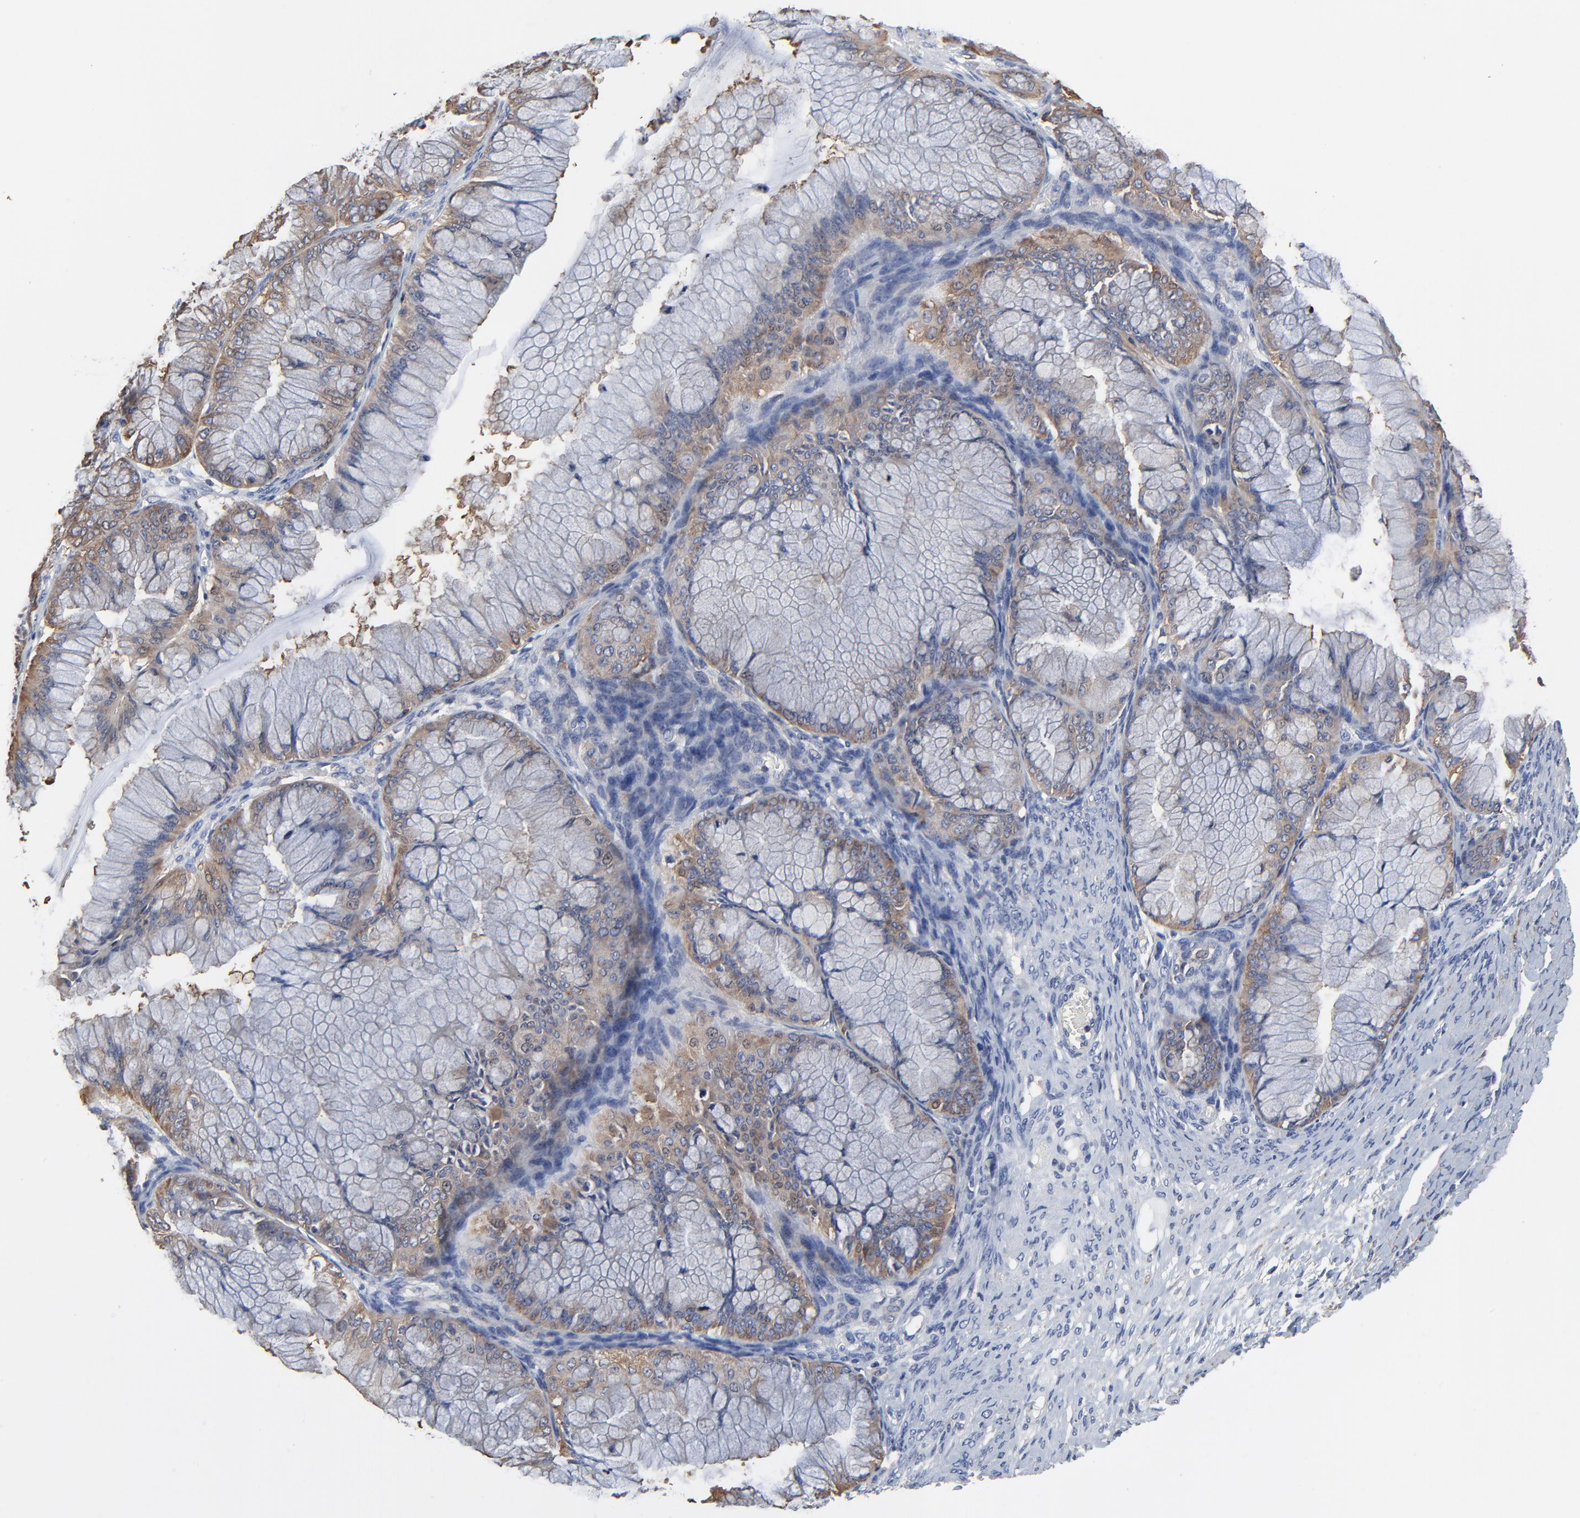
{"staining": {"intensity": "moderate", "quantity": ">75%", "location": "cytoplasmic/membranous"}, "tissue": "ovarian cancer", "cell_type": "Tumor cells", "image_type": "cancer", "snomed": [{"axis": "morphology", "description": "Cystadenocarcinoma, mucinous, NOS"}, {"axis": "topography", "description": "Ovary"}], "caption": "Human ovarian cancer (mucinous cystadenocarcinoma) stained with a protein marker exhibits moderate staining in tumor cells.", "gene": "NXF3", "patient": {"sex": "female", "age": 63}}